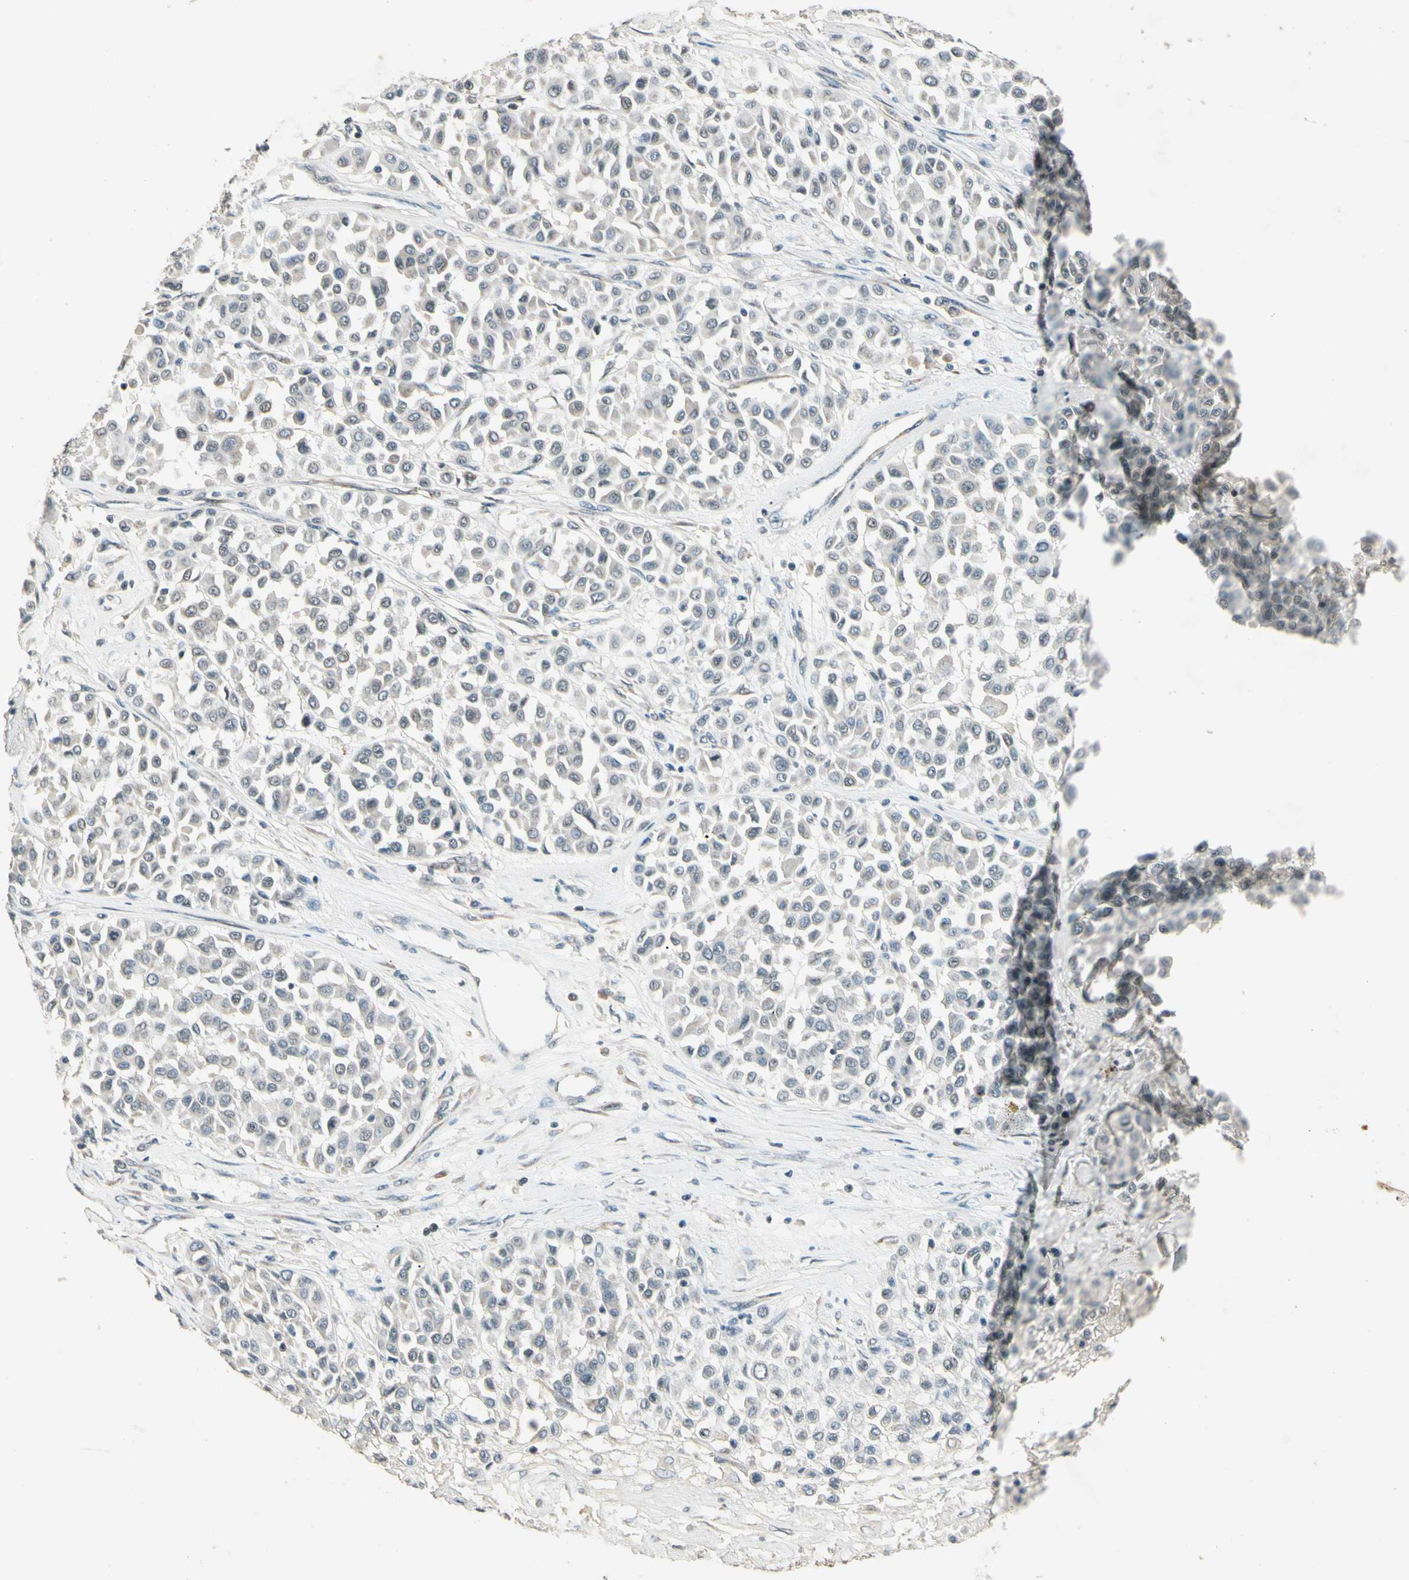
{"staining": {"intensity": "weak", "quantity": "<25%", "location": "cytoplasmic/membranous,nuclear"}, "tissue": "melanoma", "cell_type": "Tumor cells", "image_type": "cancer", "snomed": [{"axis": "morphology", "description": "Malignant melanoma, Metastatic site"}, {"axis": "topography", "description": "Soft tissue"}], "caption": "Tumor cells are negative for brown protein staining in melanoma. (DAB (3,3'-diaminobenzidine) IHC with hematoxylin counter stain).", "gene": "ZBTB4", "patient": {"sex": "male", "age": 41}}